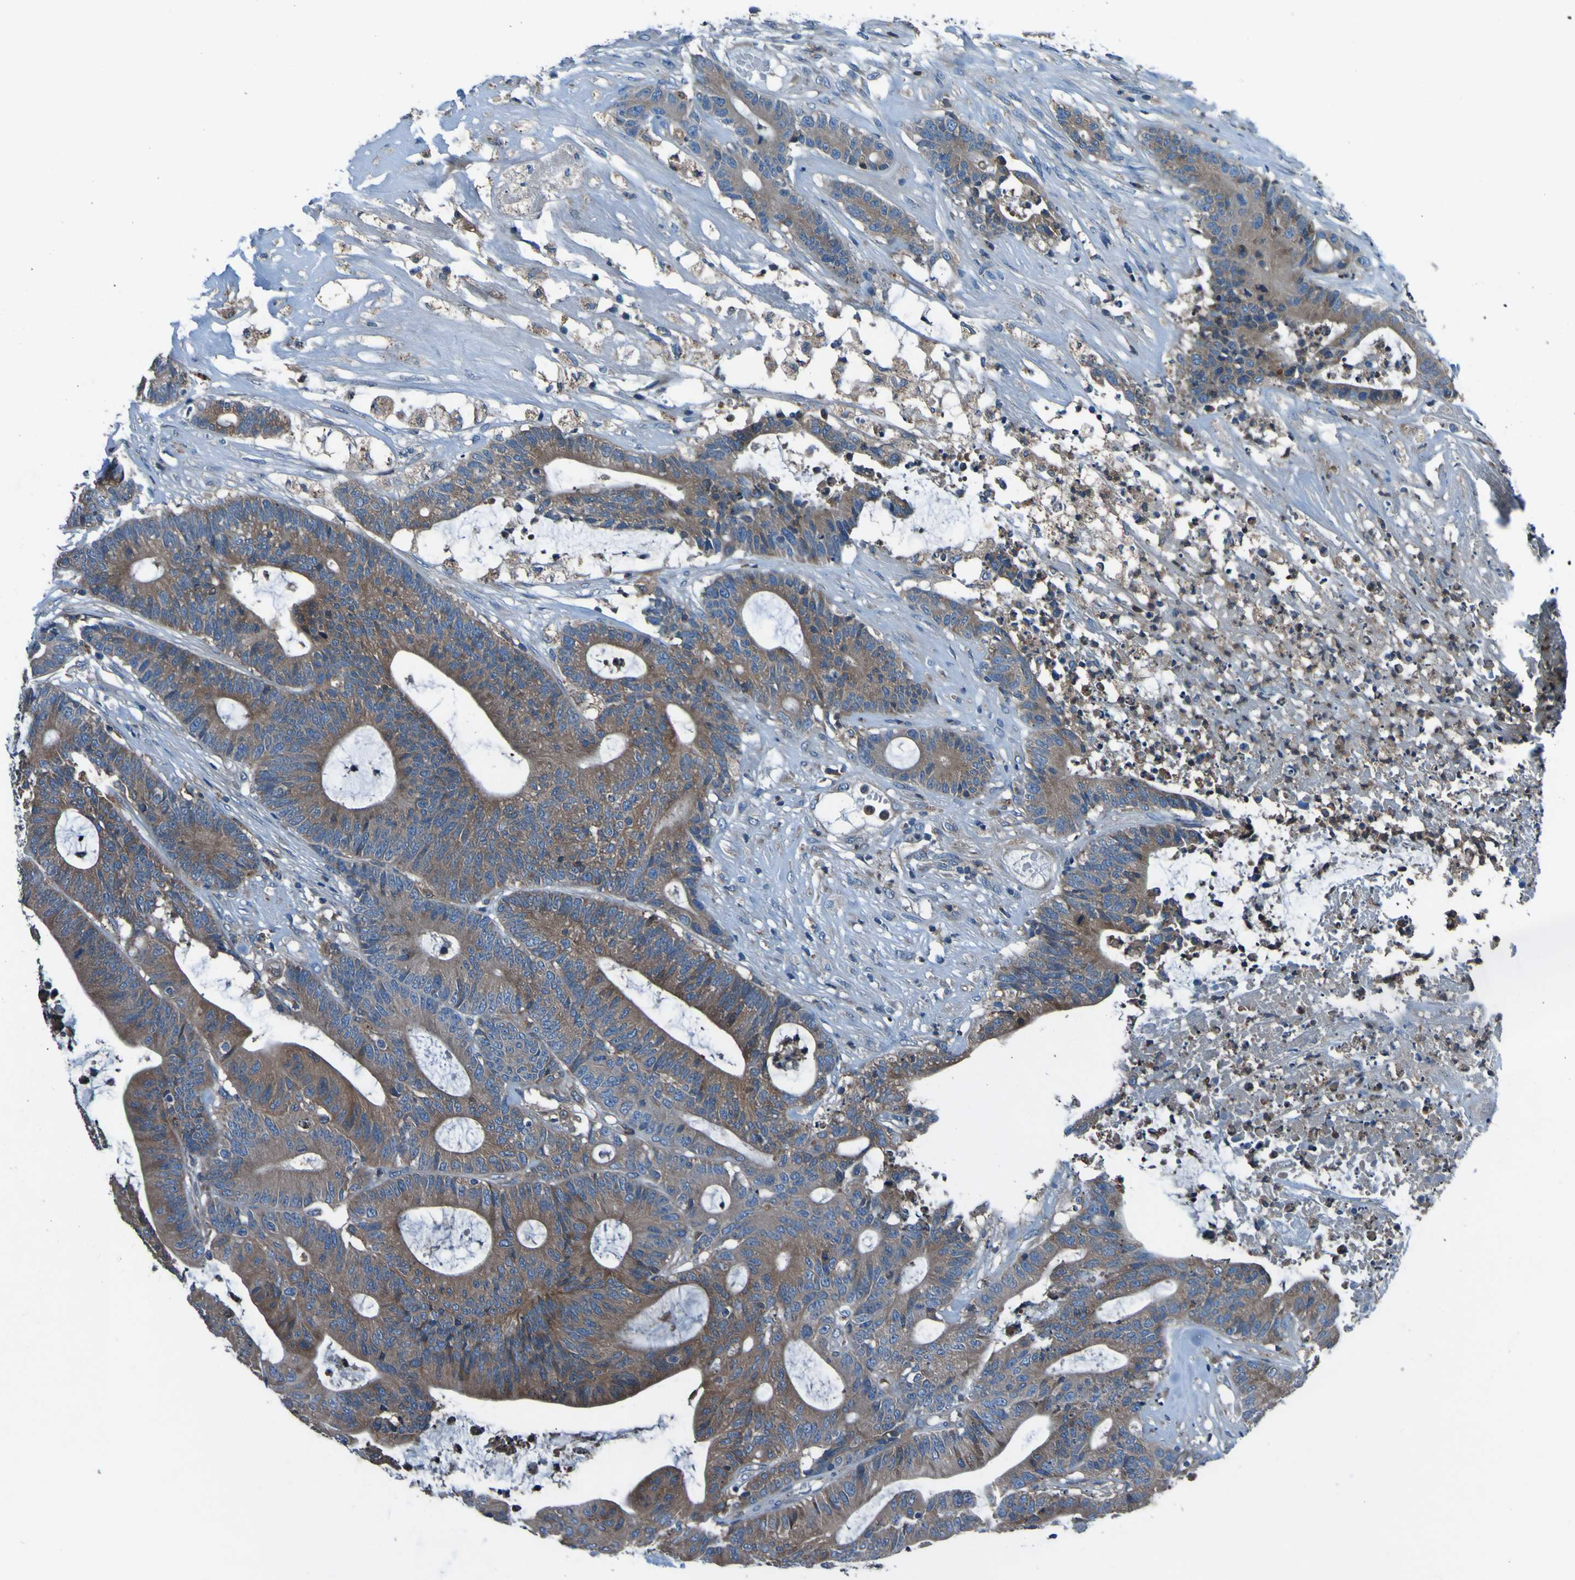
{"staining": {"intensity": "moderate", "quantity": ">75%", "location": "cytoplasmic/membranous"}, "tissue": "colorectal cancer", "cell_type": "Tumor cells", "image_type": "cancer", "snomed": [{"axis": "morphology", "description": "Adenocarcinoma, NOS"}, {"axis": "topography", "description": "Colon"}], "caption": "An IHC histopathology image of tumor tissue is shown. Protein staining in brown highlights moderate cytoplasmic/membranous positivity in colorectal adenocarcinoma within tumor cells.", "gene": "RAB5B", "patient": {"sex": "female", "age": 84}}